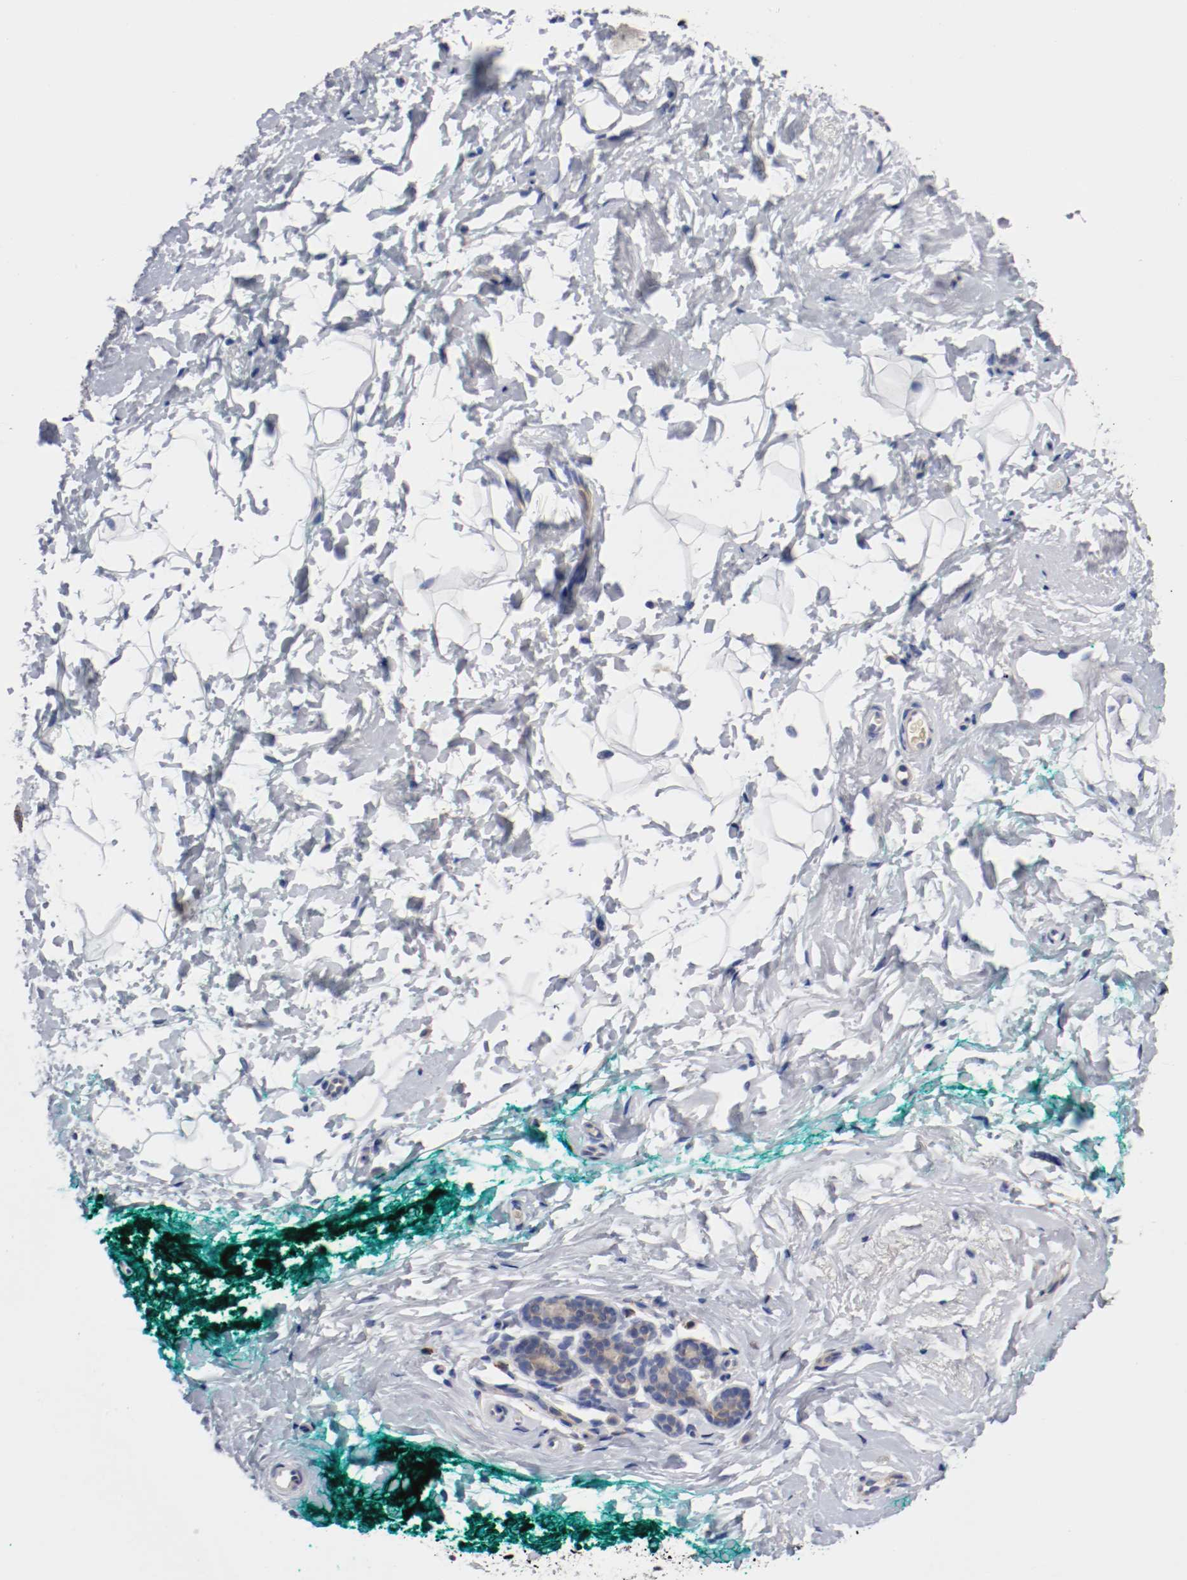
{"staining": {"intensity": "negative", "quantity": "none", "location": "none"}, "tissue": "breast", "cell_type": "Adipocytes", "image_type": "normal", "snomed": [{"axis": "morphology", "description": "Normal tissue, NOS"}, {"axis": "topography", "description": "Breast"}], "caption": "The immunohistochemistry (IHC) micrograph has no significant expression in adipocytes of breast.", "gene": "PCSK6", "patient": {"sex": "female", "age": 52}}